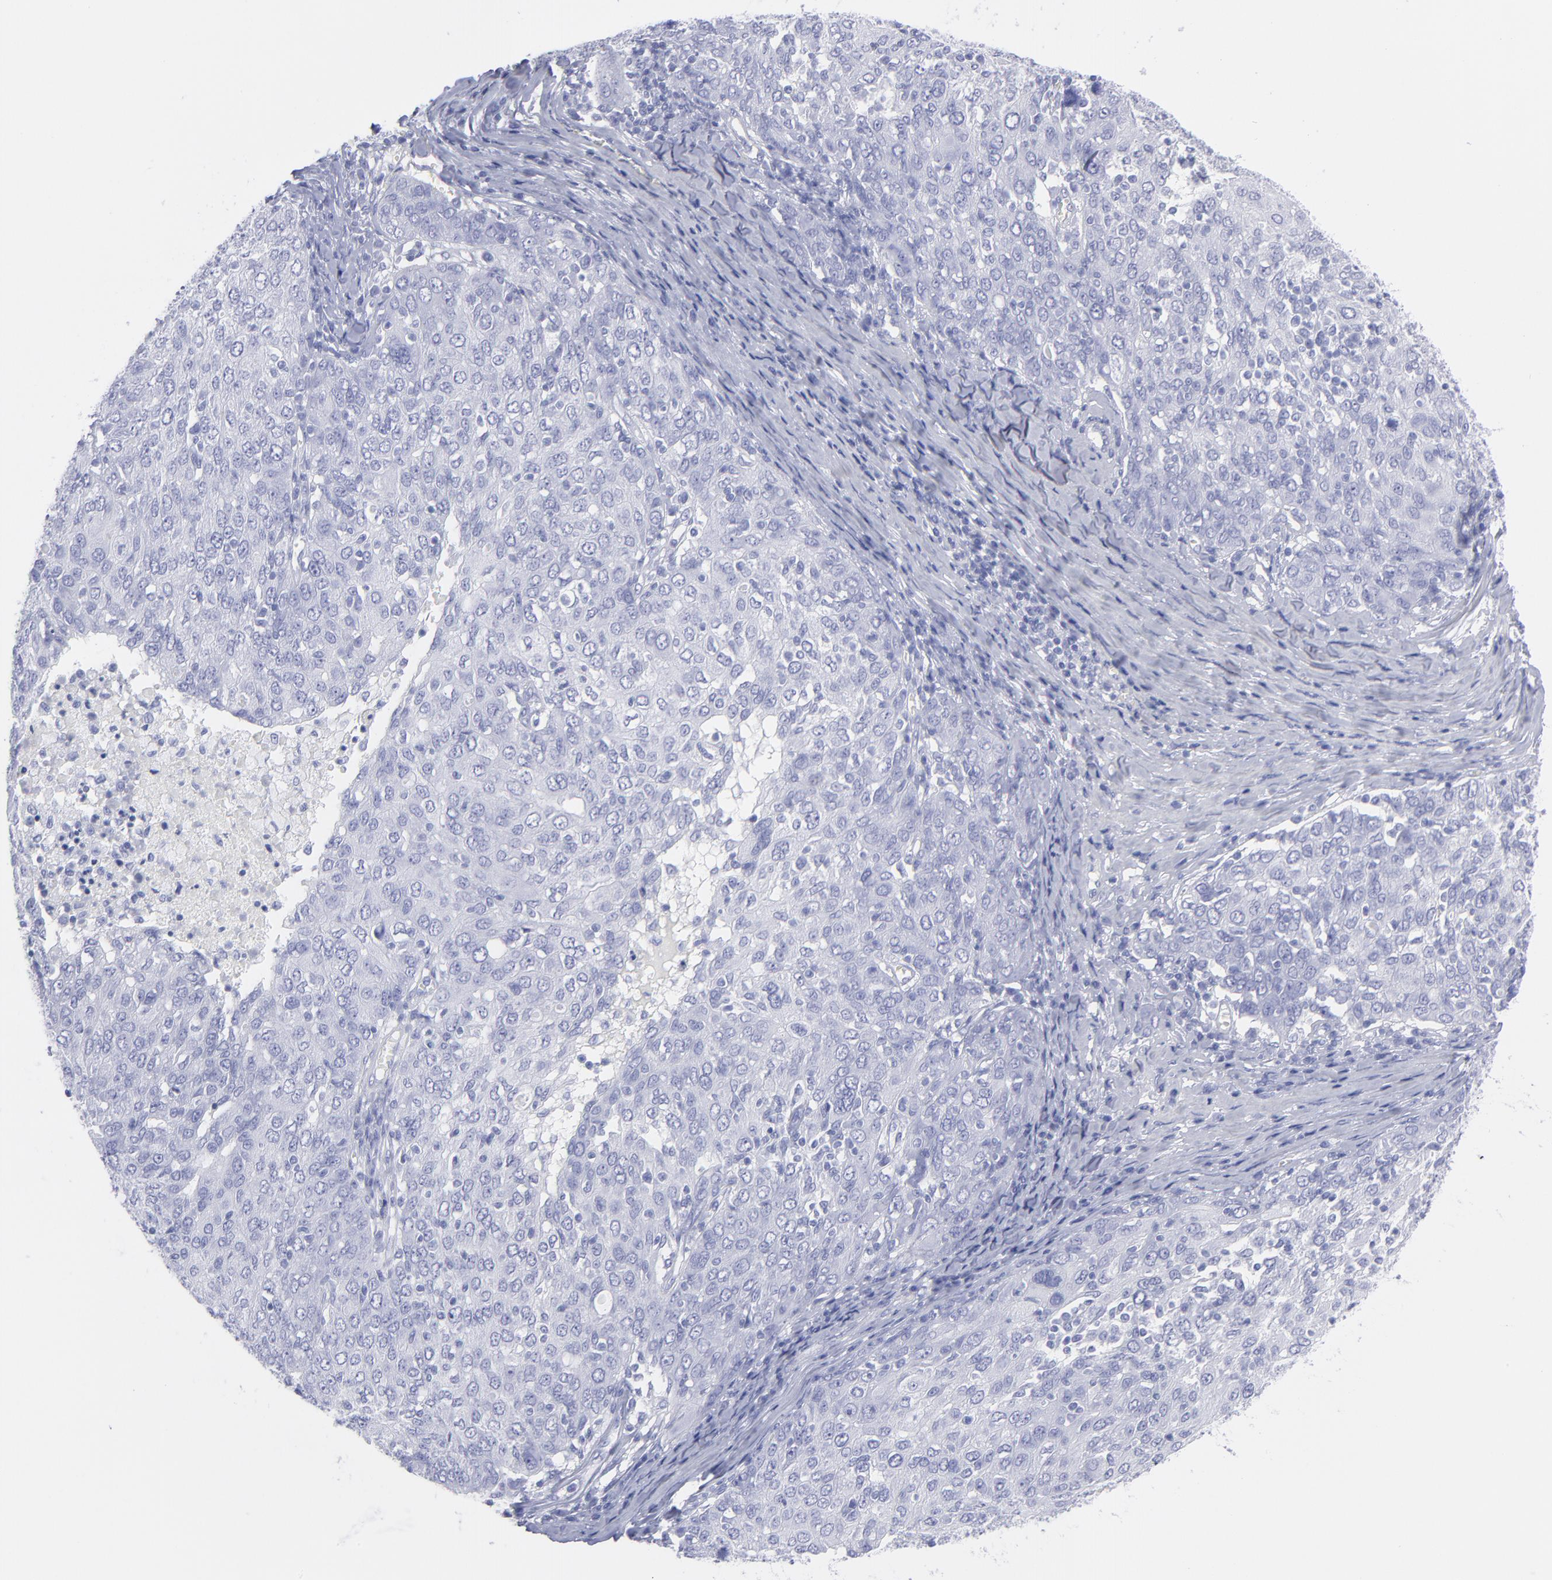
{"staining": {"intensity": "negative", "quantity": "none", "location": "none"}, "tissue": "ovarian cancer", "cell_type": "Tumor cells", "image_type": "cancer", "snomed": [{"axis": "morphology", "description": "Carcinoma, endometroid"}, {"axis": "topography", "description": "Ovary"}], "caption": "Immunohistochemistry photomicrograph of neoplastic tissue: ovarian cancer stained with DAB (3,3'-diaminobenzidine) displays no significant protein positivity in tumor cells. (Brightfield microscopy of DAB immunohistochemistry (IHC) at high magnification).", "gene": "F13B", "patient": {"sex": "female", "age": 50}}